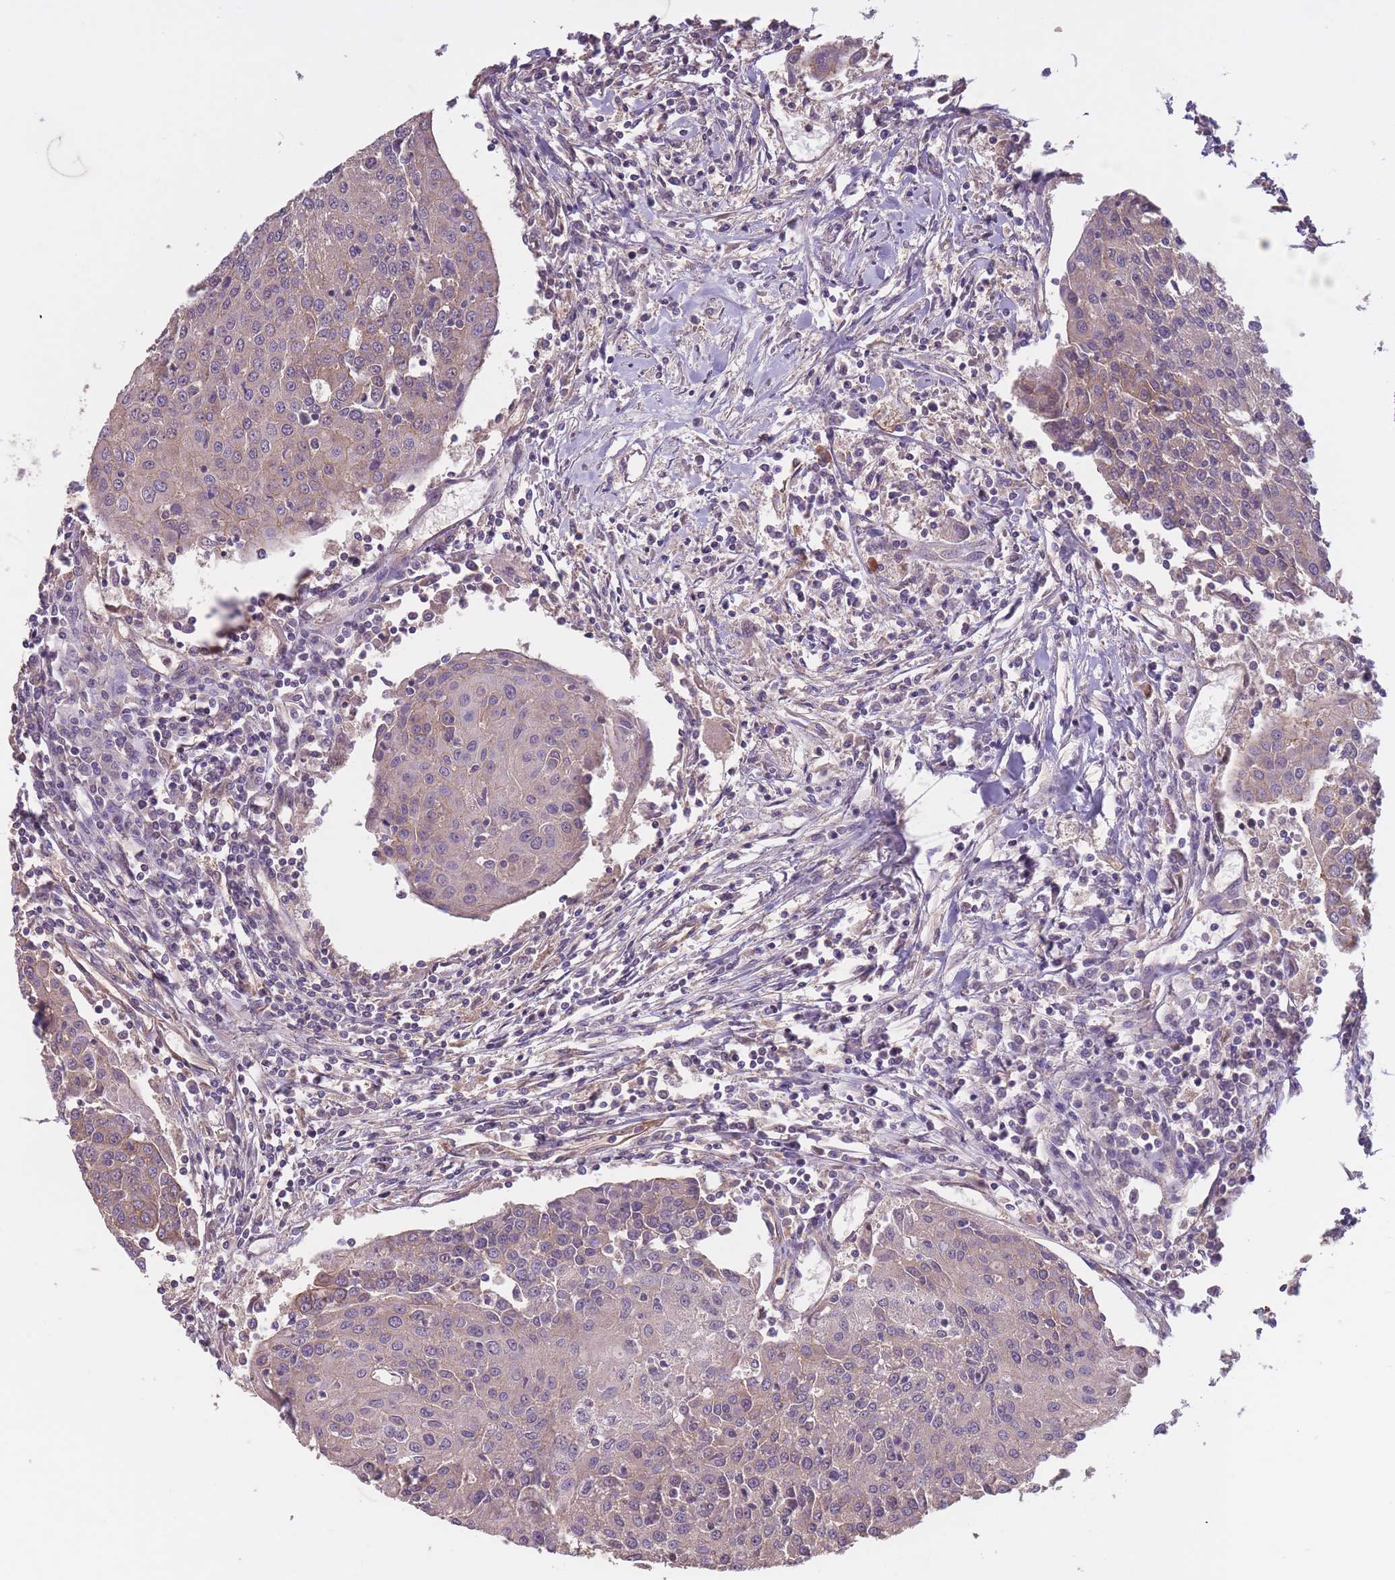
{"staining": {"intensity": "weak", "quantity": "<25%", "location": "cytoplasmic/membranous"}, "tissue": "urothelial cancer", "cell_type": "Tumor cells", "image_type": "cancer", "snomed": [{"axis": "morphology", "description": "Urothelial carcinoma, High grade"}, {"axis": "topography", "description": "Urinary bladder"}], "caption": "An immunohistochemistry (IHC) micrograph of high-grade urothelial carcinoma is shown. There is no staining in tumor cells of high-grade urothelial carcinoma.", "gene": "KIAA1755", "patient": {"sex": "female", "age": 85}}